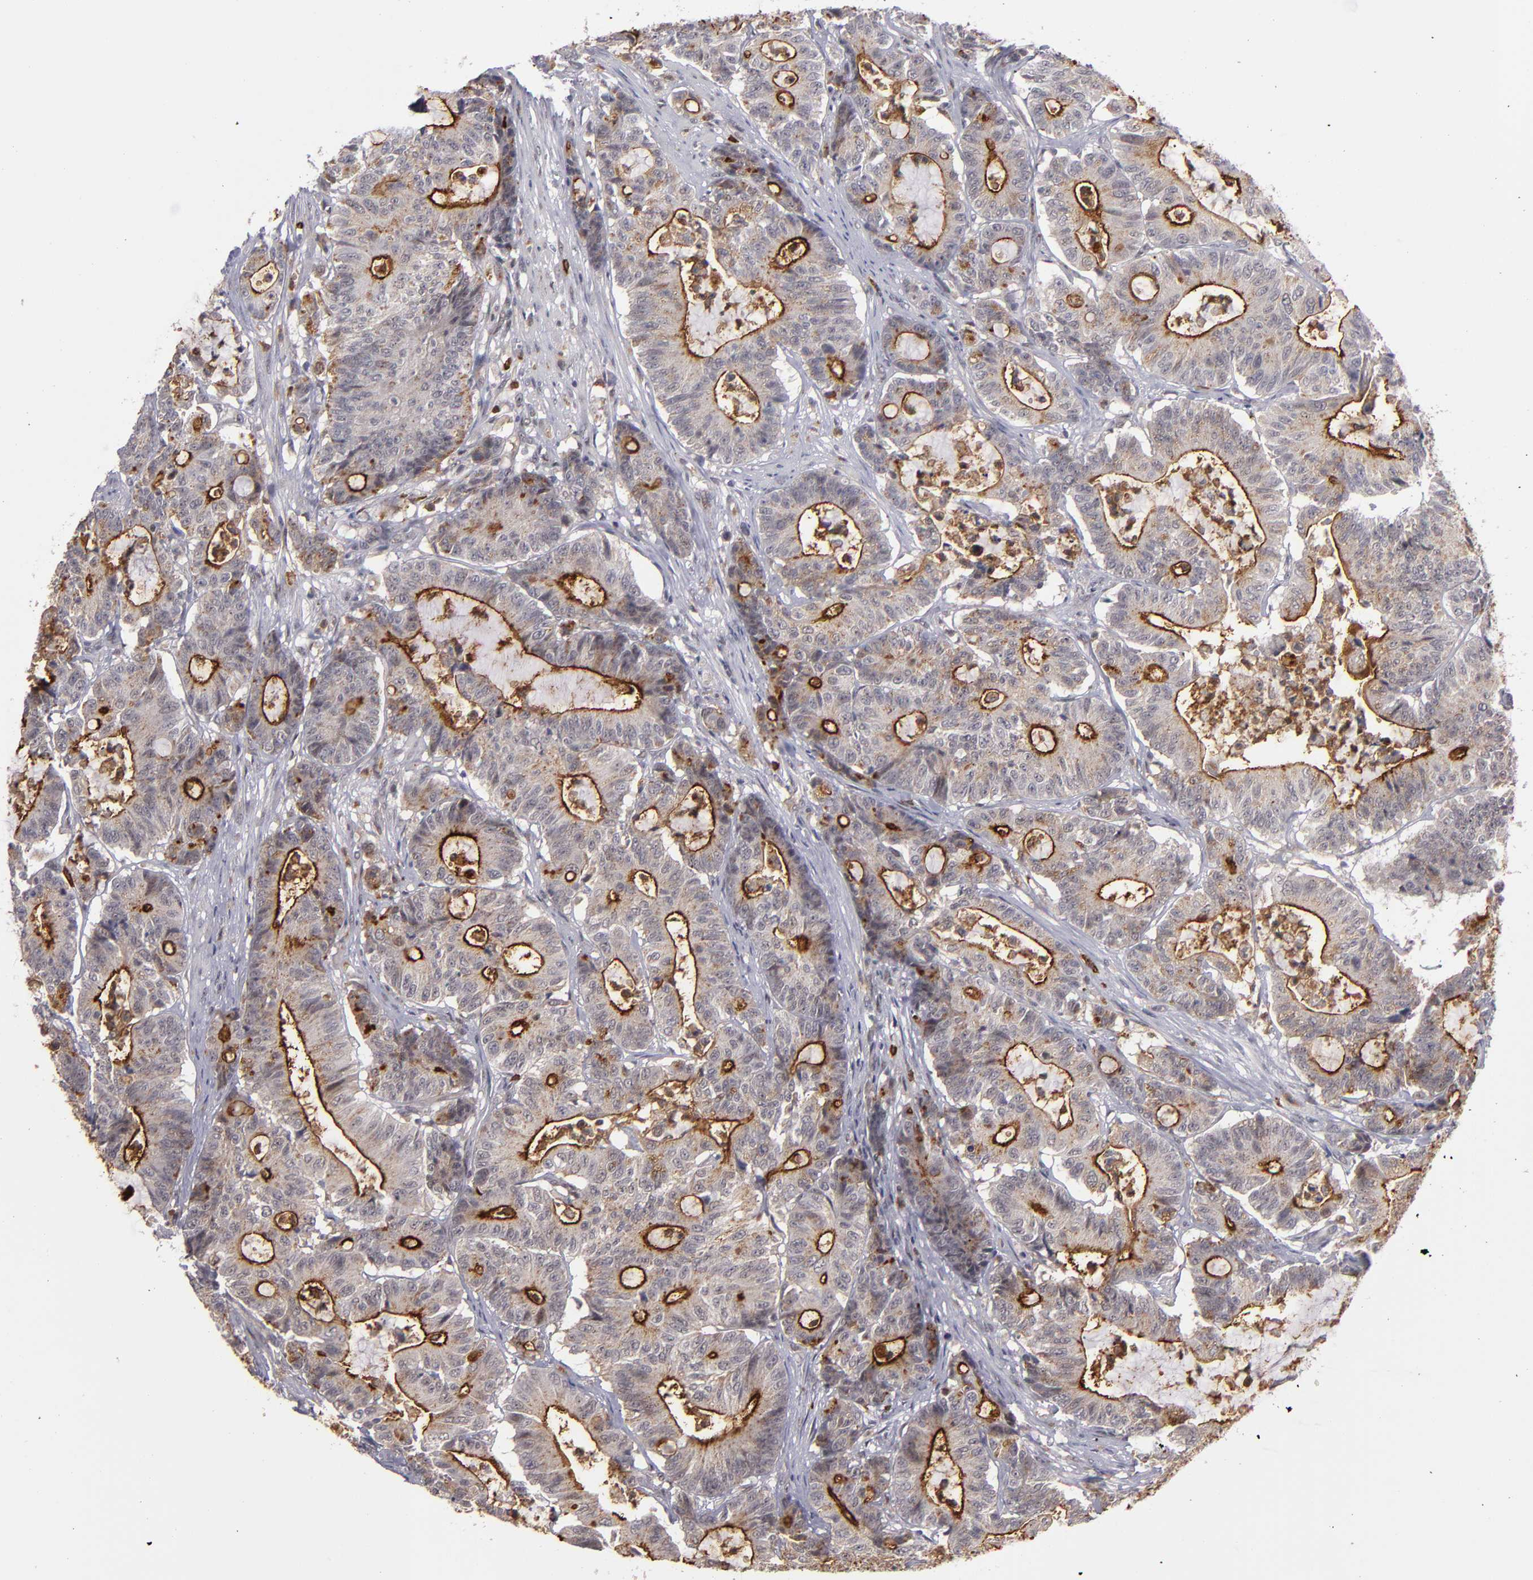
{"staining": {"intensity": "moderate", "quantity": ">75%", "location": "cytoplasmic/membranous"}, "tissue": "colorectal cancer", "cell_type": "Tumor cells", "image_type": "cancer", "snomed": [{"axis": "morphology", "description": "Adenocarcinoma, NOS"}, {"axis": "topography", "description": "Colon"}], "caption": "Colorectal adenocarcinoma was stained to show a protein in brown. There is medium levels of moderate cytoplasmic/membranous staining in approximately >75% of tumor cells.", "gene": "STX3", "patient": {"sex": "female", "age": 84}}